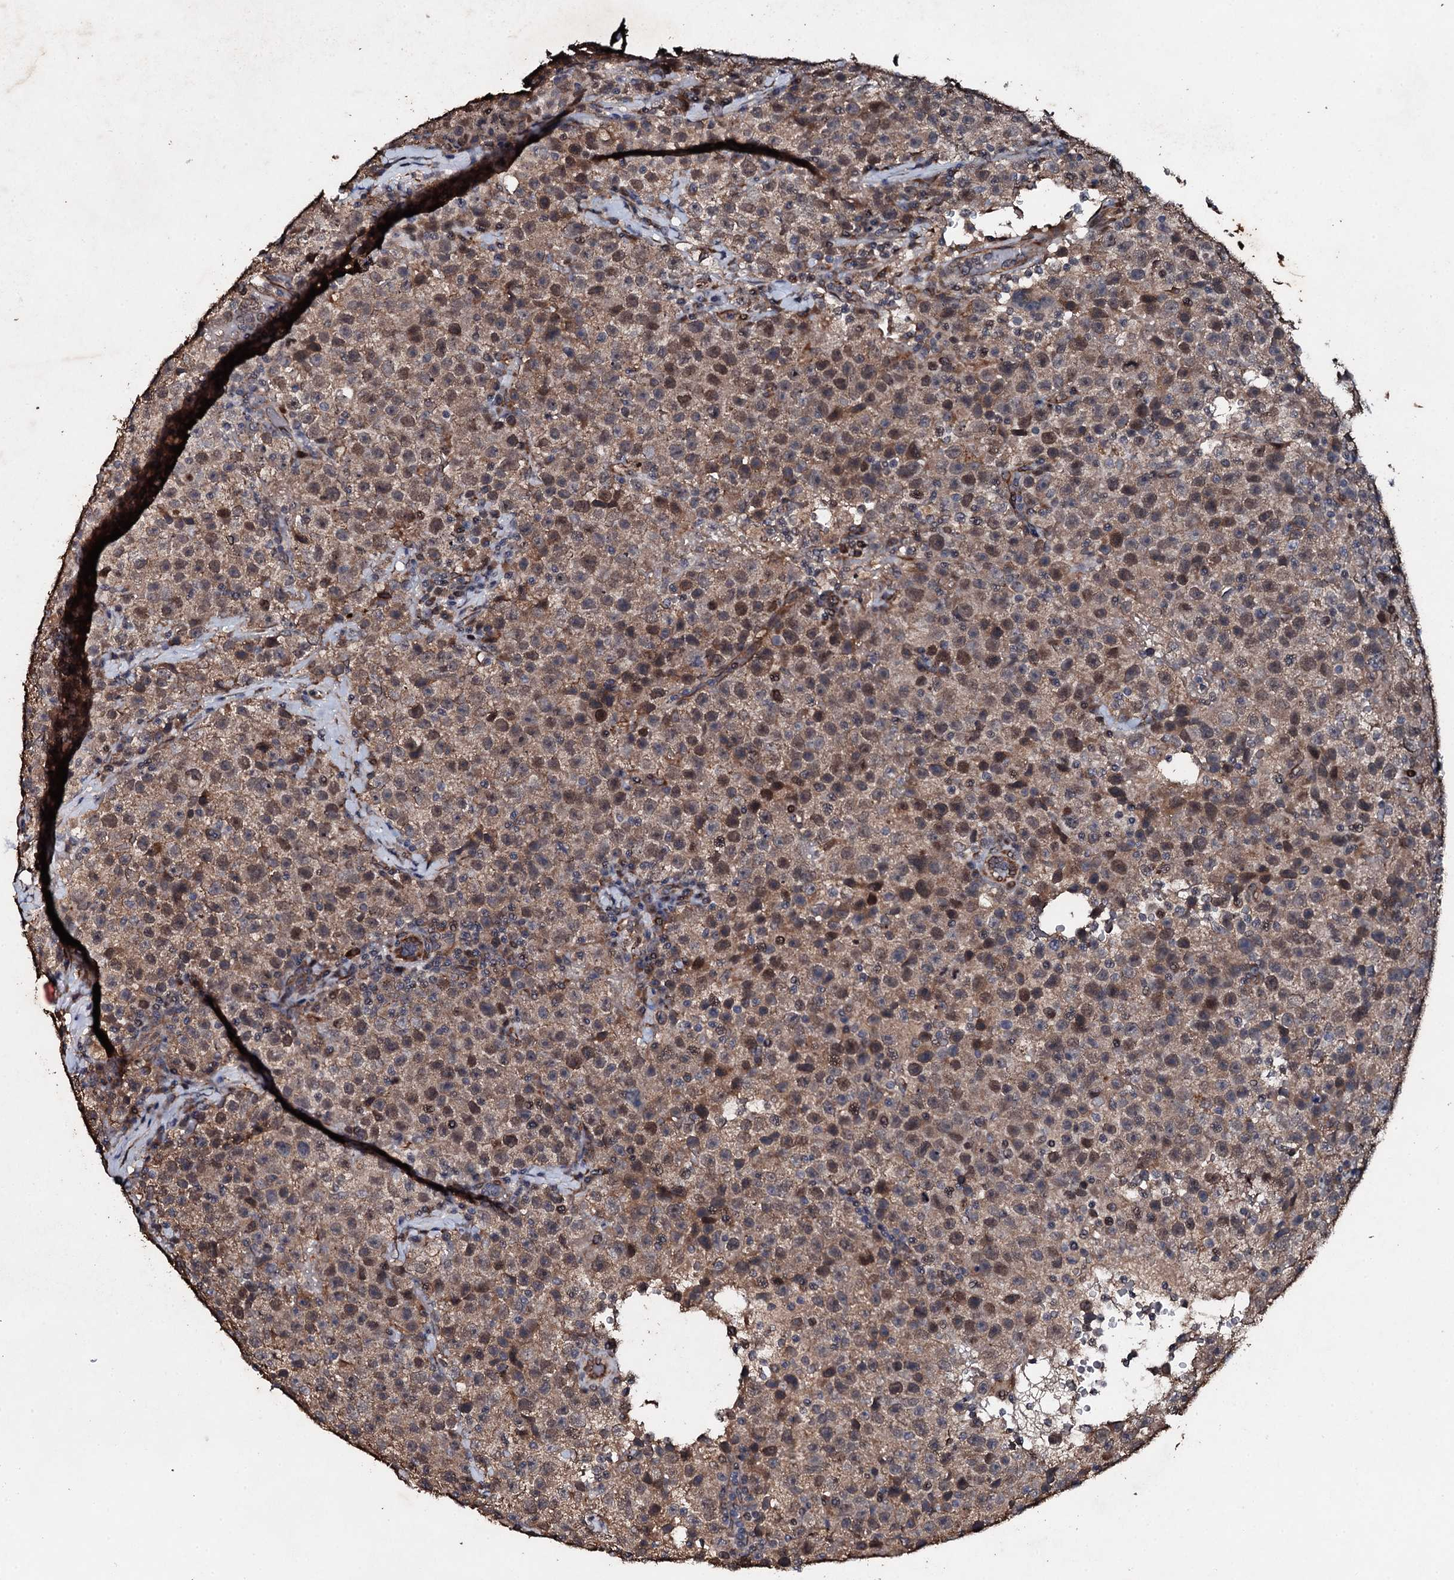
{"staining": {"intensity": "moderate", "quantity": ">75%", "location": "cytoplasmic/membranous,nuclear"}, "tissue": "testis cancer", "cell_type": "Tumor cells", "image_type": "cancer", "snomed": [{"axis": "morphology", "description": "Seminoma, NOS"}, {"axis": "topography", "description": "Testis"}], "caption": "There is medium levels of moderate cytoplasmic/membranous and nuclear positivity in tumor cells of testis seminoma, as demonstrated by immunohistochemical staining (brown color).", "gene": "ADAMTS10", "patient": {"sex": "male", "age": 22}}